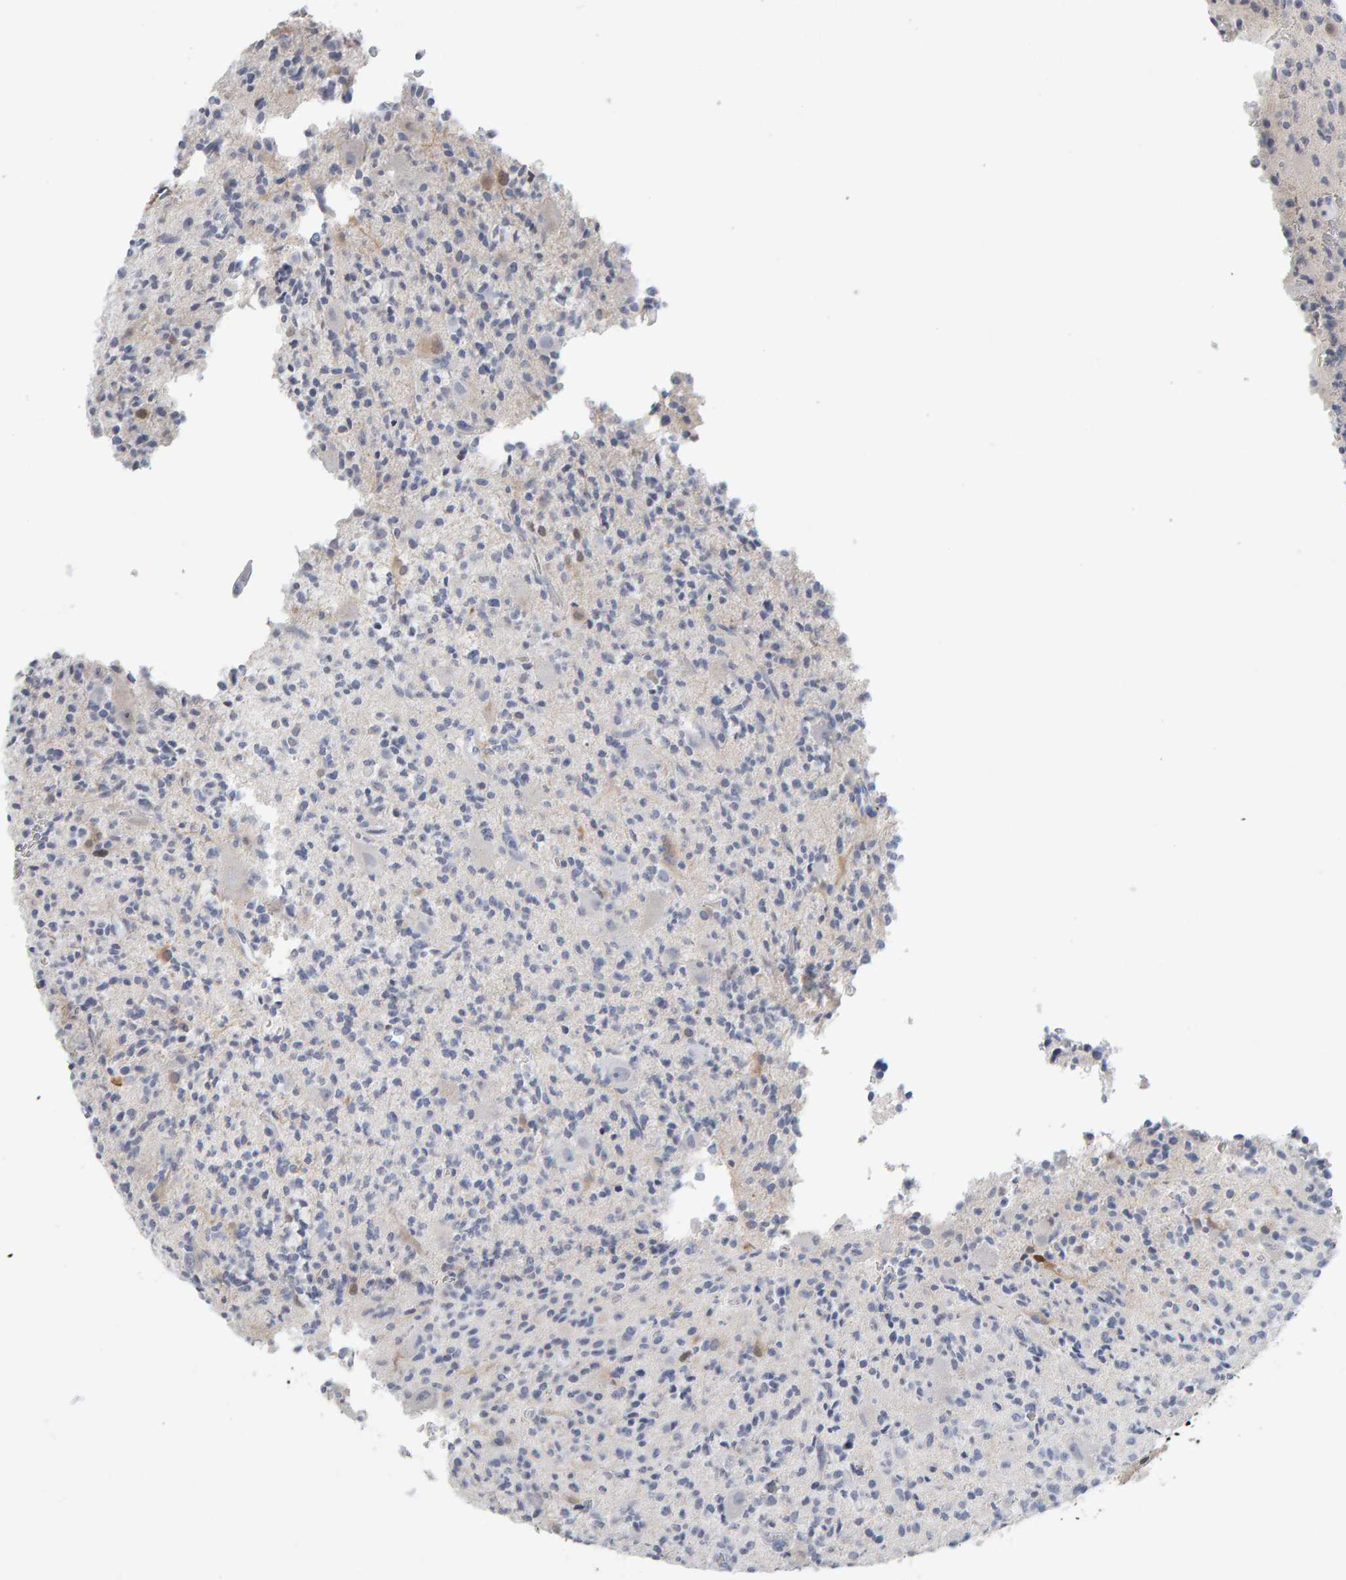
{"staining": {"intensity": "negative", "quantity": "none", "location": "none"}, "tissue": "glioma", "cell_type": "Tumor cells", "image_type": "cancer", "snomed": [{"axis": "morphology", "description": "Glioma, malignant, High grade"}, {"axis": "topography", "description": "Brain"}], "caption": "Glioma stained for a protein using immunohistochemistry (IHC) reveals no staining tumor cells.", "gene": "CTH", "patient": {"sex": "male", "age": 34}}